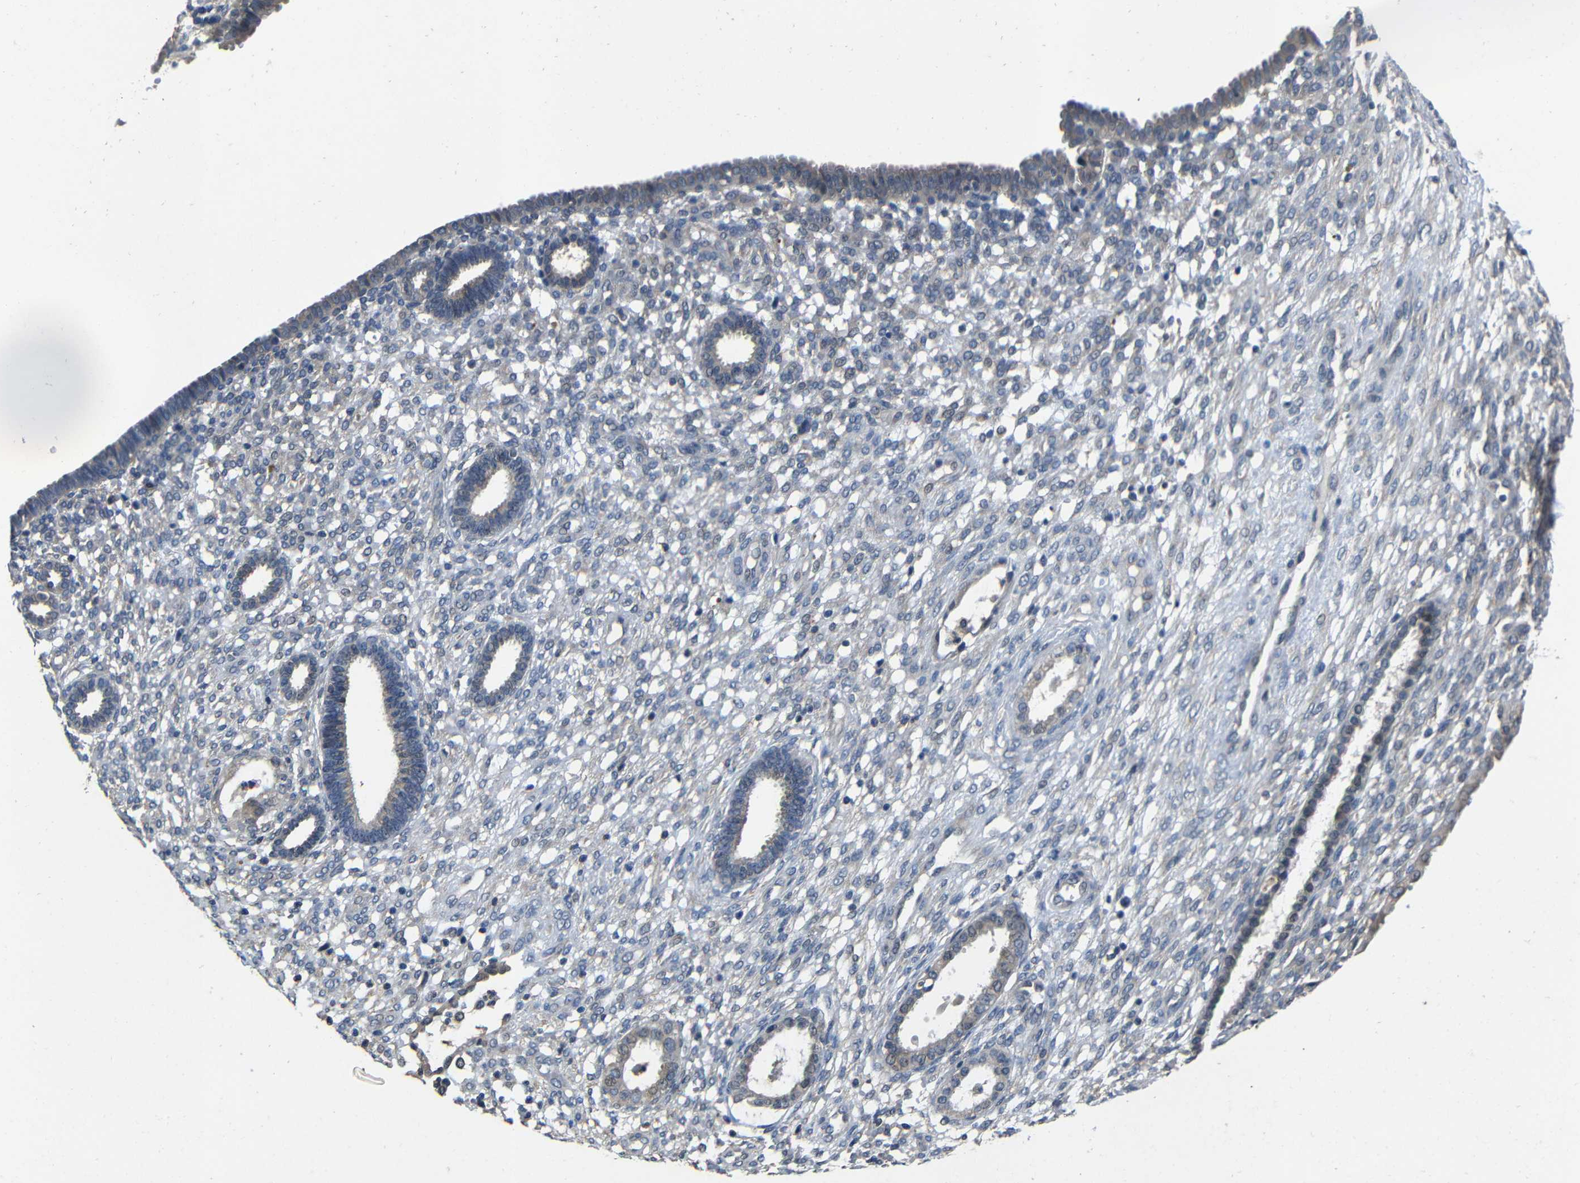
{"staining": {"intensity": "negative", "quantity": "none", "location": "none"}, "tissue": "endometrium", "cell_type": "Cells in endometrial stroma", "image_type": "normal", "snomed": [{"axis": "morphology", "description": "Normal tissue, NOS"}, {"axis": "topography", "description": "Endometrium"}], "caption": "Immunohistochemistry (IHC) of normal endometrium demonstrates no positivity in cells in endometrial stroma. (DAB (3,3'-diaminobenzidine) immunohistochemistry (IHC), high magnification).", "gene": "C6orf89", "patient": {"sex": "female", "age": 61}}